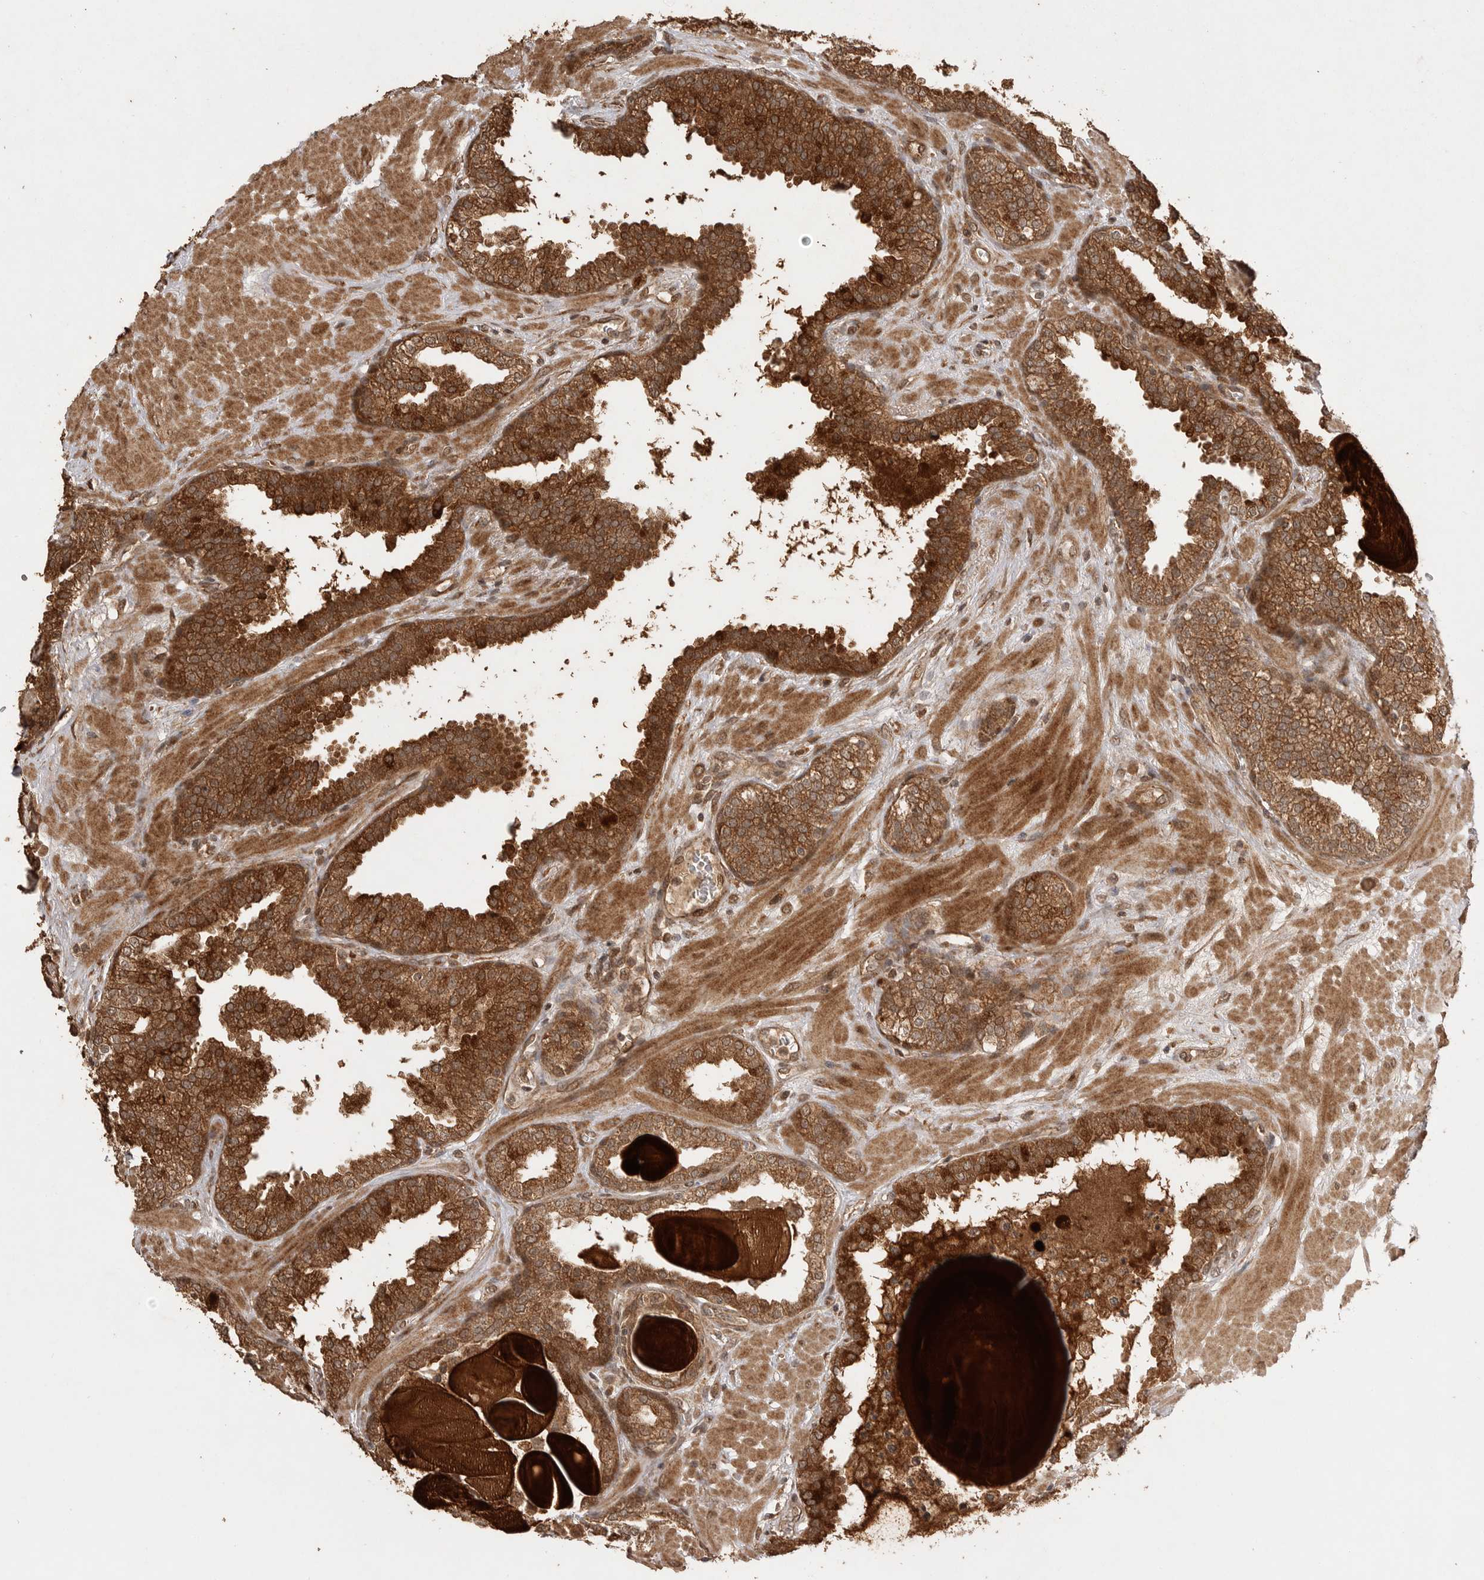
{"staining": {"intensity": "strong", "quantity": ">75%", "location": "cytoplasmic/membranous"}, "tissue": "prostate", "cell_type": "Glandular cells", "image_type": "normal", "snomed": [{"axis": "morphology", "description": "Normal tissue, NOS"}, {"axis": "topography", "description": "Prostate"}], "caption": "A photomicrograph of human prostate stained for a protein exhibits strong cytoplasmic/membranous brown staining in glandular cells. Using DAB (3,3'-diaminobenzidine) (brown) and hematoxylin (blue) stains, captured at high magnification using brightfield microscopy.", "gene": "BOC", "patient": {"sex": "male", "age": 51}}